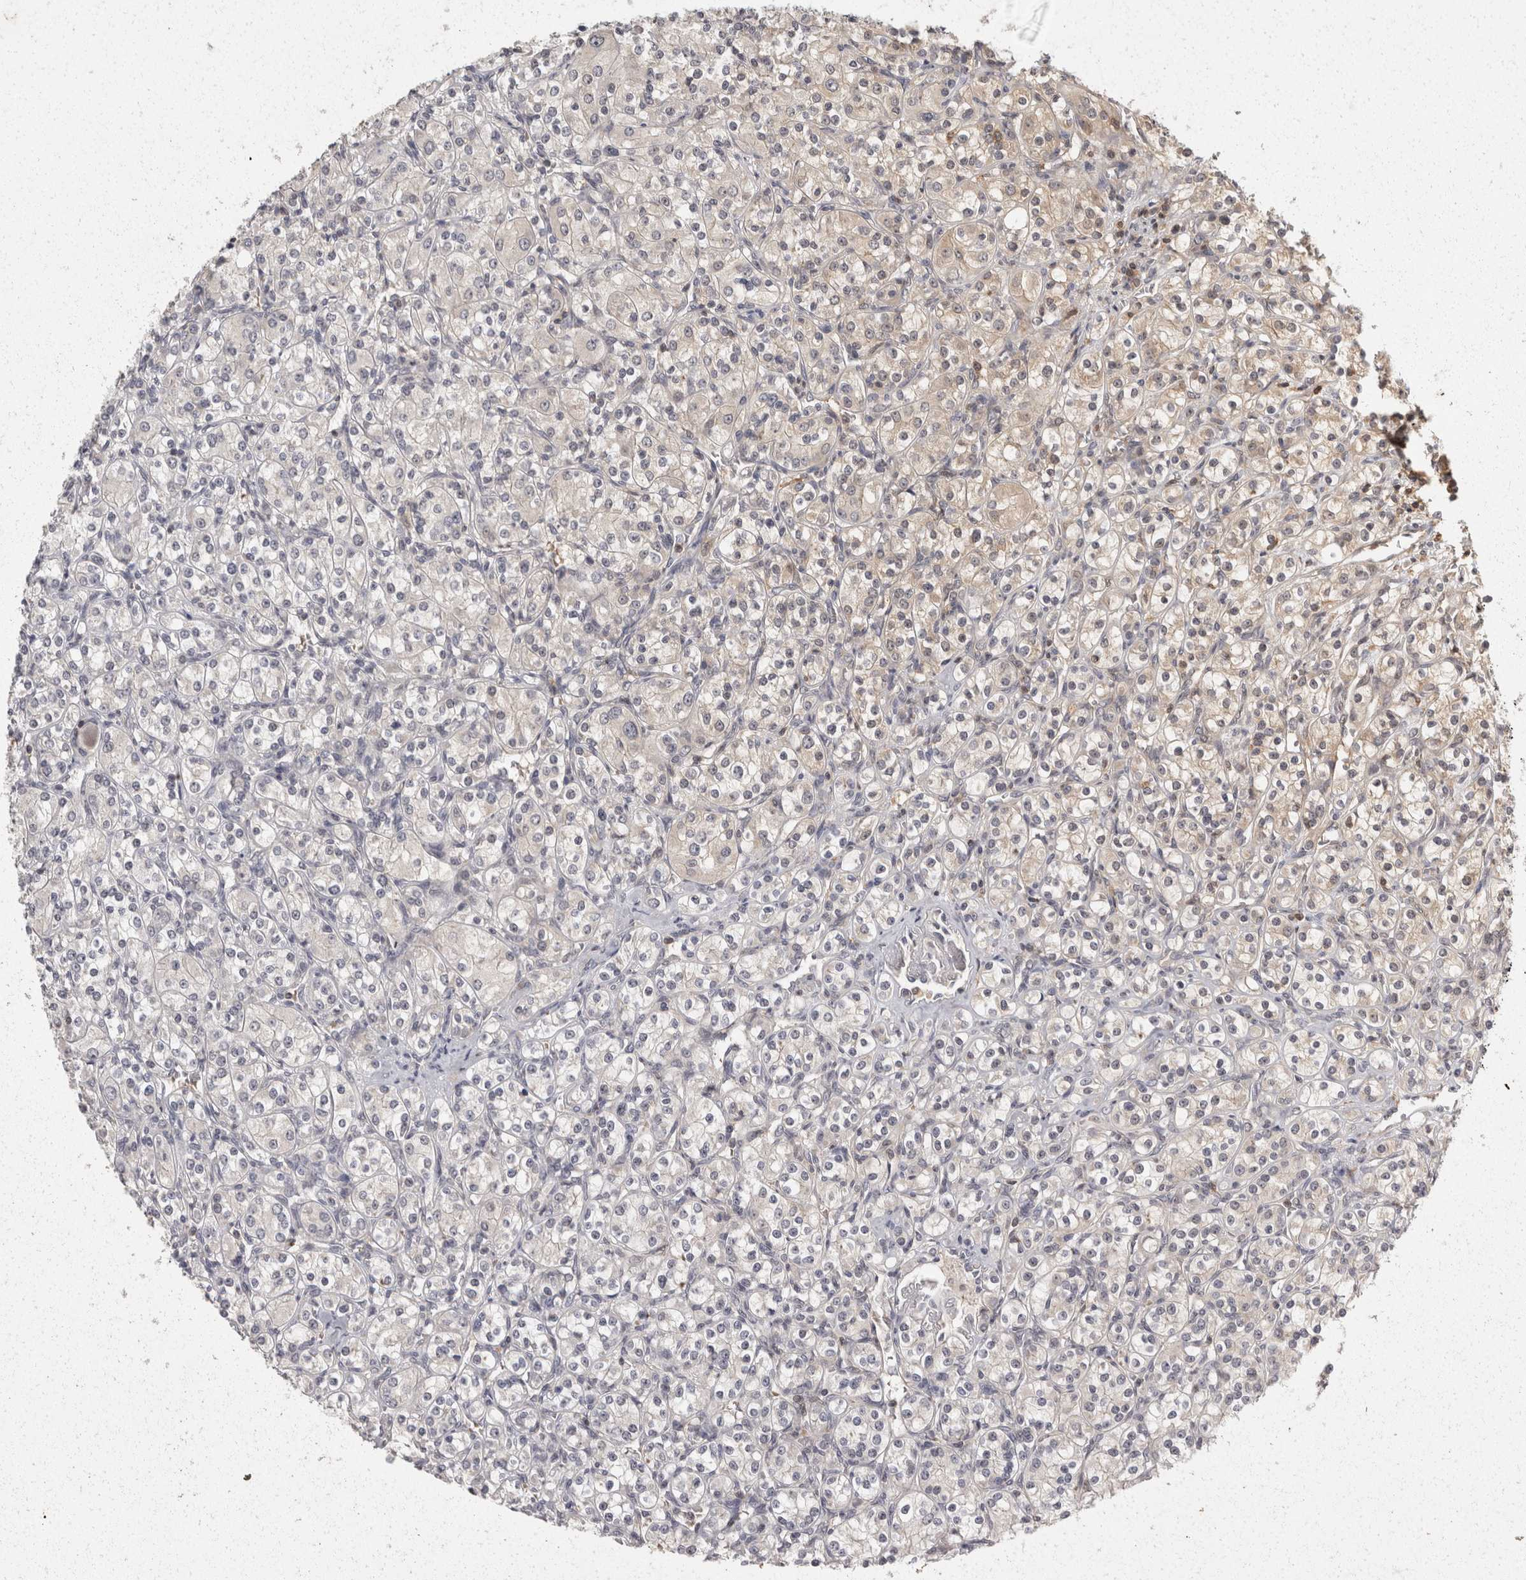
{"staining": {"intensity": "negative", "quantity": "none", "location": "none"}, "tissue": "renal cancer", "cell_type": "Tumor cells", "image_type": "cancer", "snomed": [{"axis": "morphology", "description": "Adenocarcinoma, NOS"}, {"axis": "topography", "description": "Kidney"}], "caption": "The image demonstrates no significant expression in tumor cells of renal adenocarcinoma.", "gene": "ACAT2", "patient": {"sex": "male", "age": 77}}